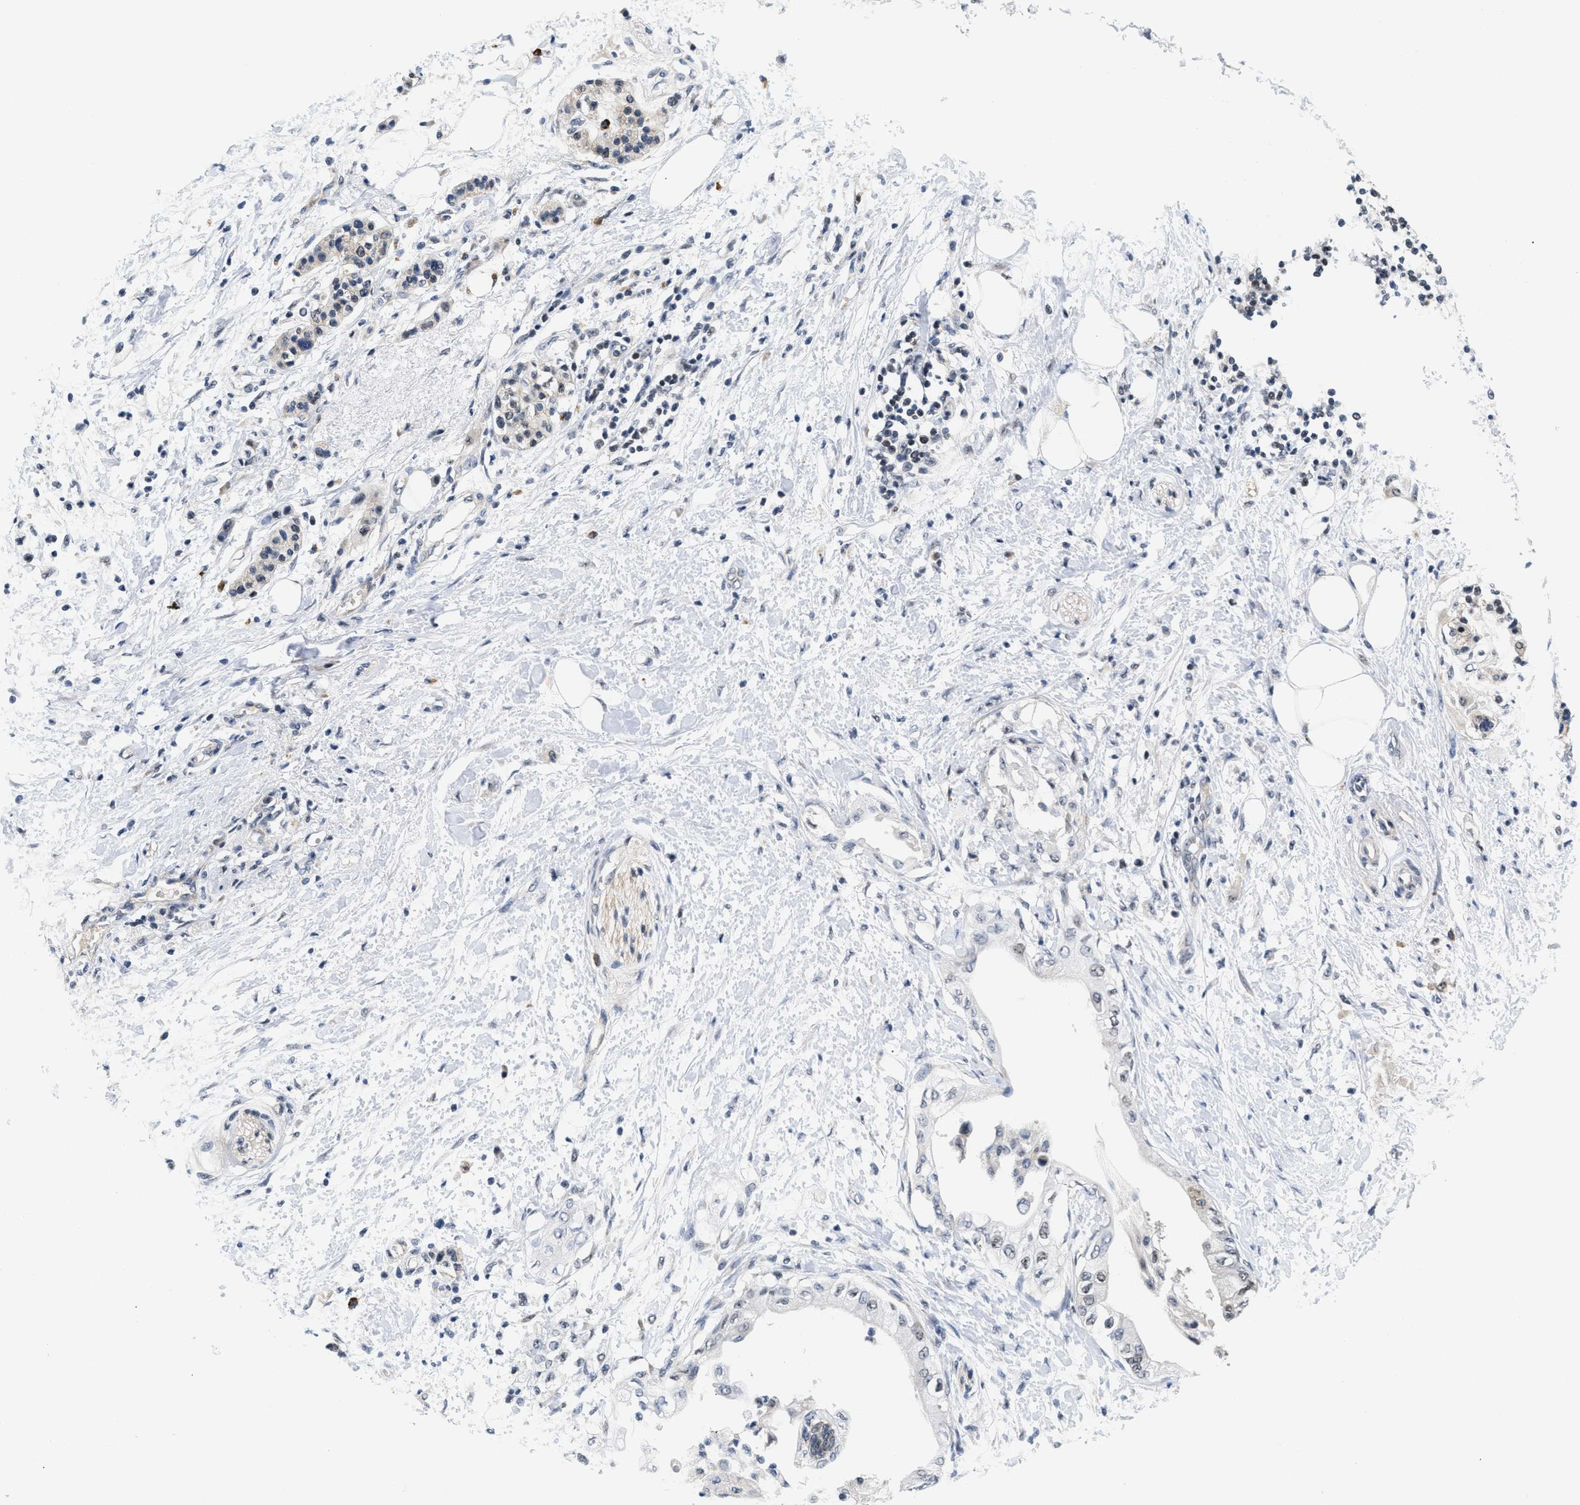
{"staining": {"intensity": "weak", "quantity": "<25%", "location": "nuclear"}, "tissue": "pancreatic cancer", "cell_type": "Tumor cells", "image_type": "cancer", "snomed": [{"axis": "morphology", "description": "Normal tissue, NOS"}, {"axis": "morphology", "description": "Adenocarcinoma, NOS"}, {"axis": "topography", "description": "Pancreas"}, {"axis": "topography", "description": "Duodenum"}], "caption": "Immunohistochemistry (IHC) micrograph of human pancreatic cancer (adenocarcinoma) stained for a protein (brown), which reveals no staining in tumor cells.", "gene": "PITHD1", "patient": {"sex": "female", "age": 60}}